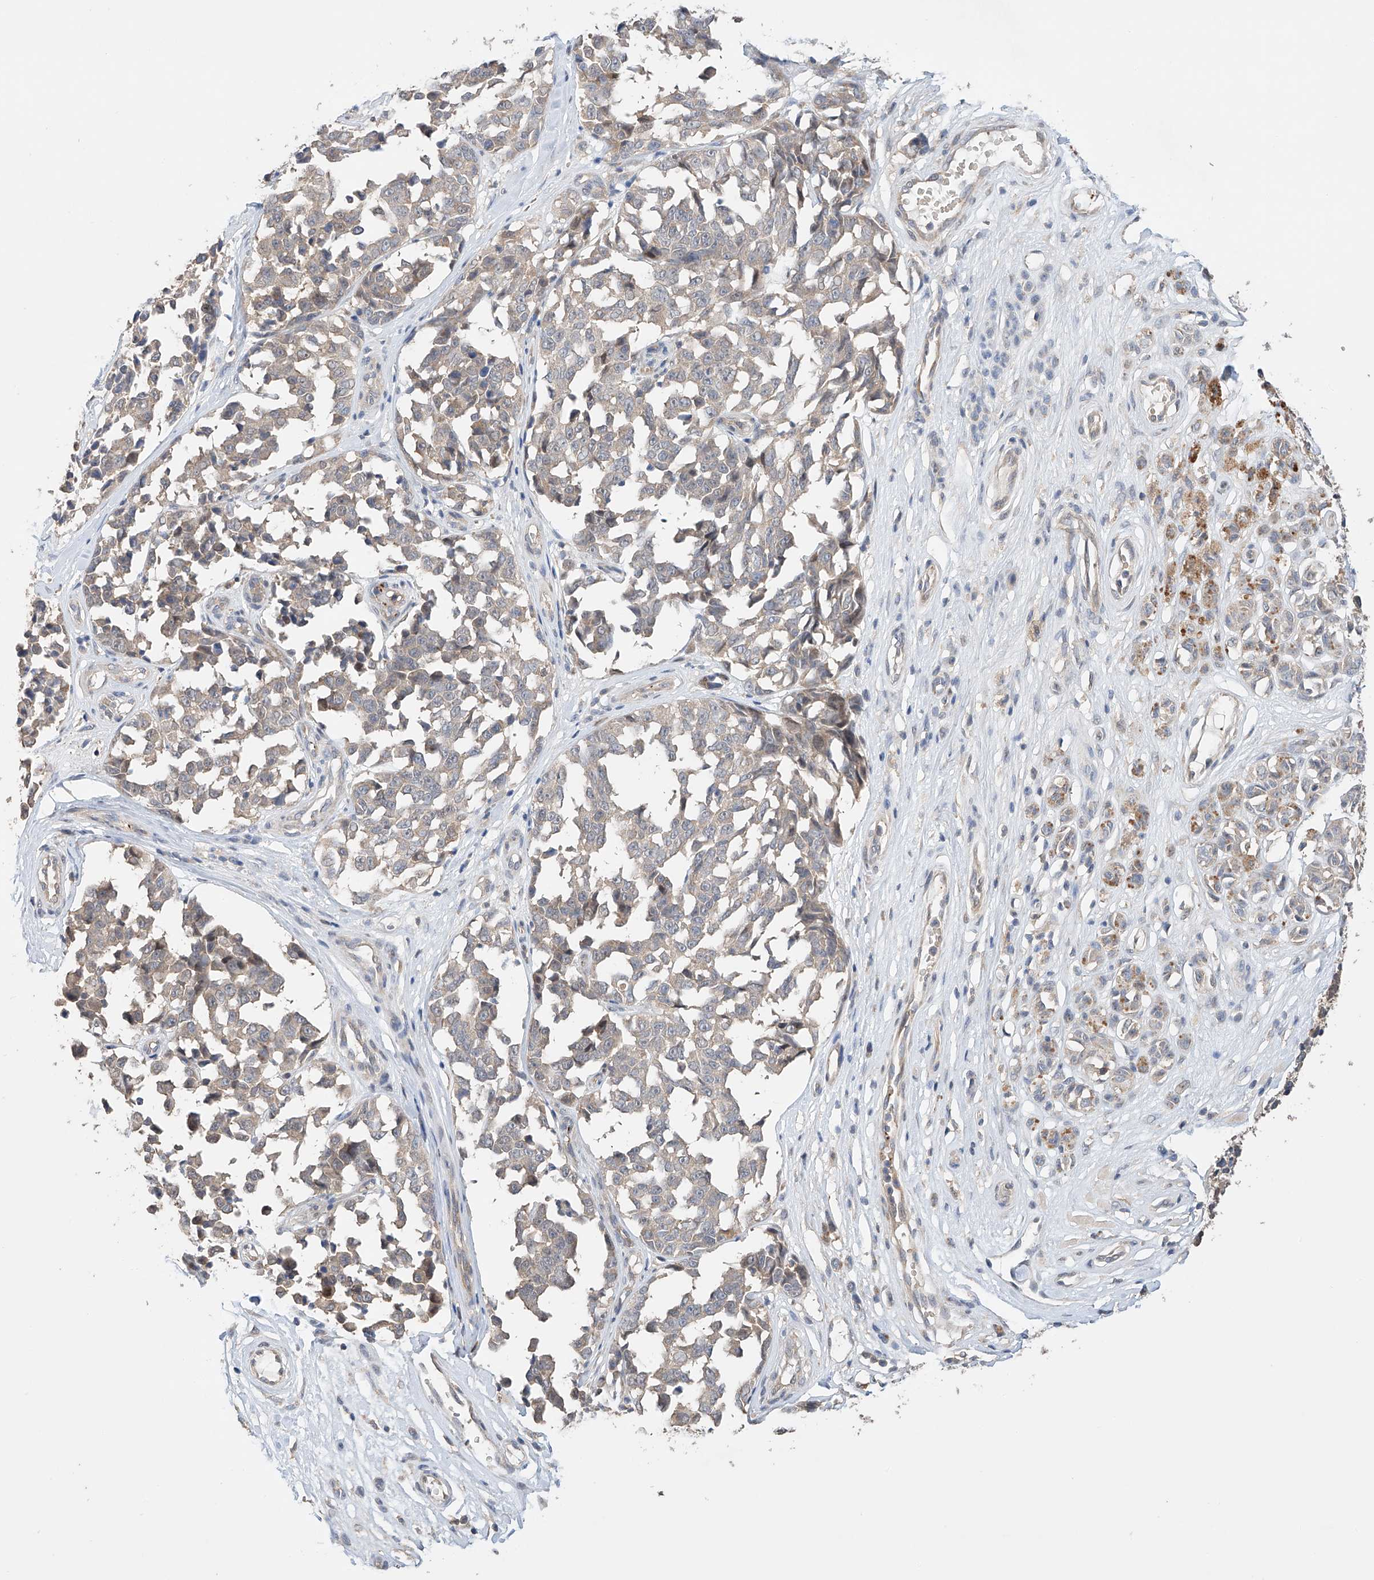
{"staining": {"intensity": "negative", "quantity": "none", "location": "none"}, "tissue": "melanoma", "cell_type": "Tumor cells", "image_type": "cancer", "snomed": [{"axis": "morphology", "description": "Malignant melanoma, NOS"}, {"axis": "topography", "description": "Skin"}], "caption": "Tumor cells are negative for brown protein staining in malignant melanoma.", "gene": "ZFHX2", "patient": {"sex": "female", "age": 64}}